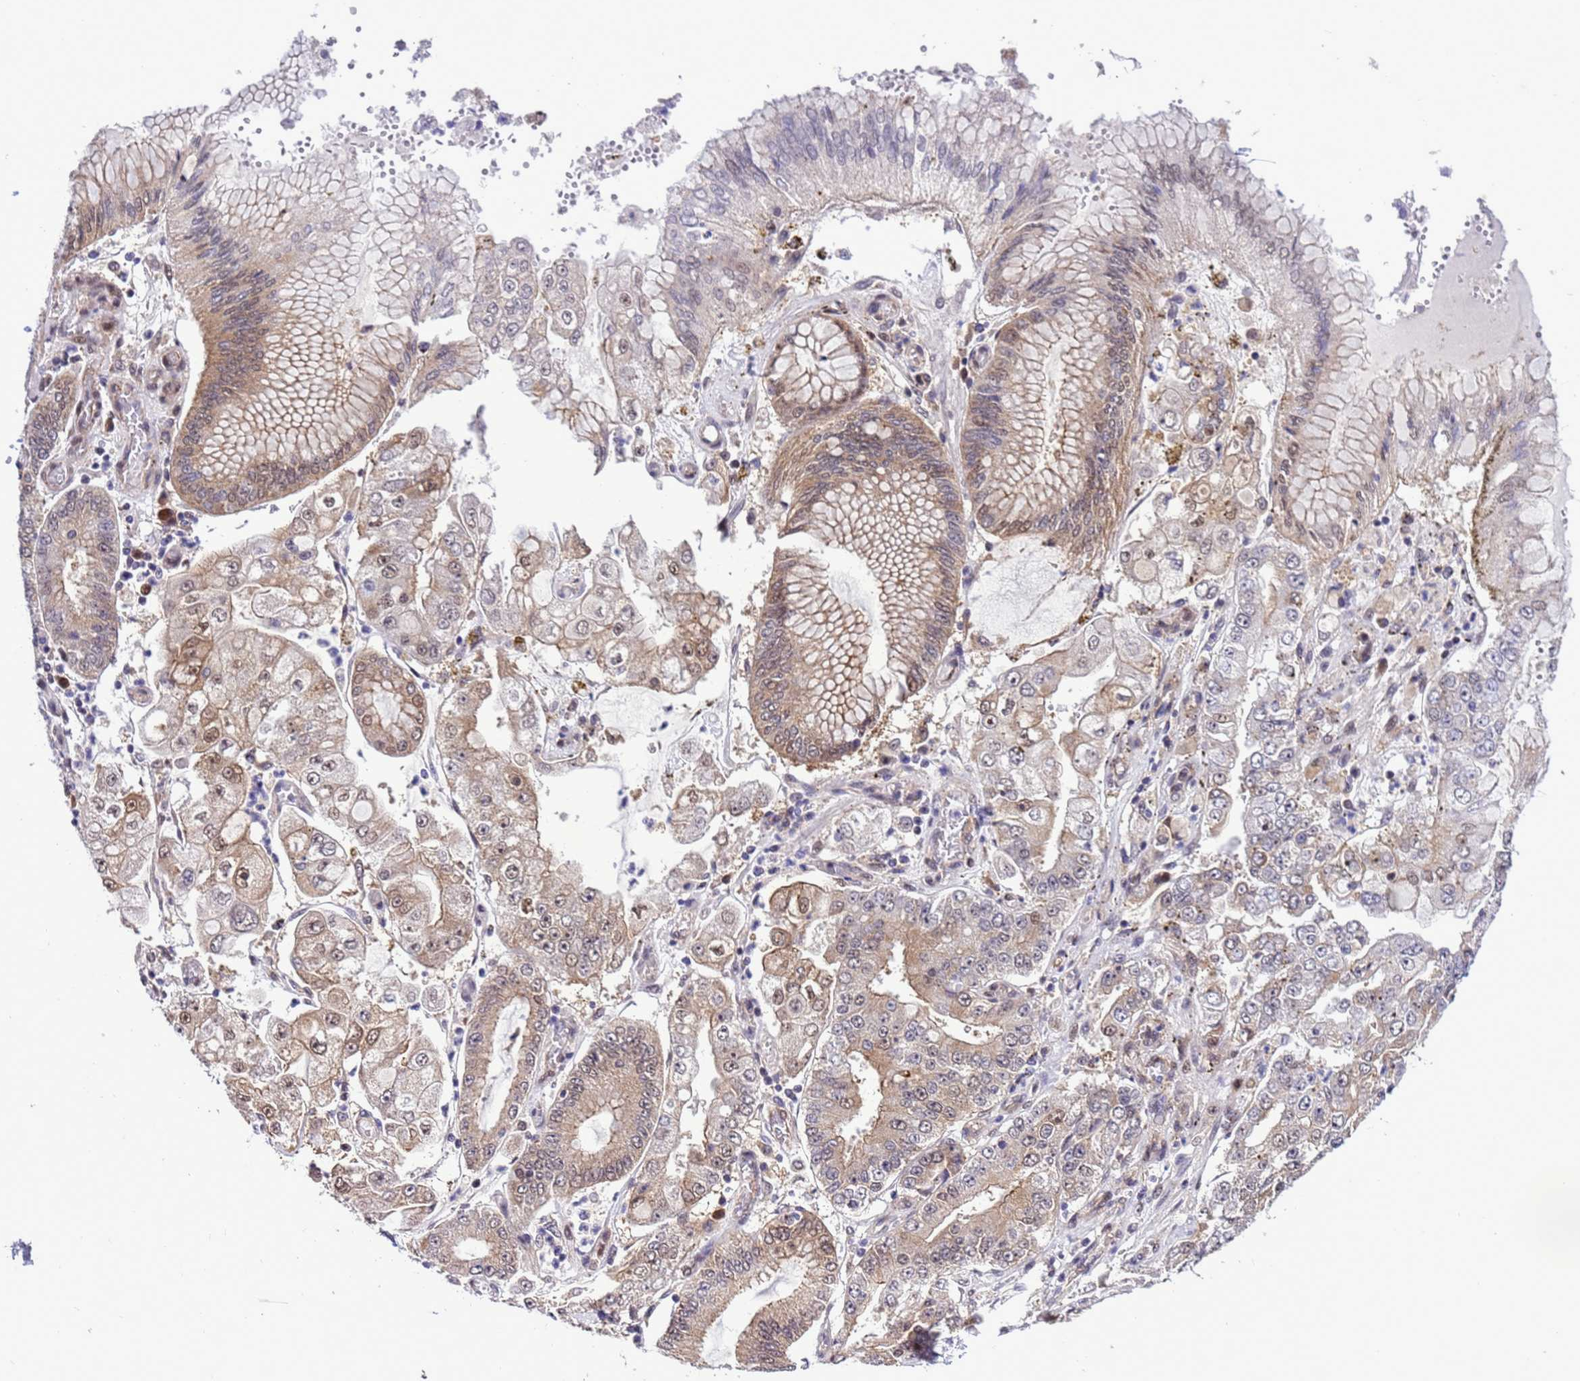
{"staining": {"intensity": "weak", "quantity": "25%-75%", "location": "cytoplasmic/membranous,nuclear"}, "tissue": "stomach cancer", "cell_type": "Tumor cells", "image_type": "cancer", "snomed": [{"axis": "morphology", "description": "Adenocarcinoma, NOS"}, {"axis": "topography", "description": "Stomach"}], "caption": "This is an image of immunohistochemistry (IHC) staining of stomach adenocarcinoma, which shows weak staining in the cytoplasmic/membranous and nuclear of tumor cells.", "gene": "RASD1", "patient": {"sex": "male", "age": 76}}